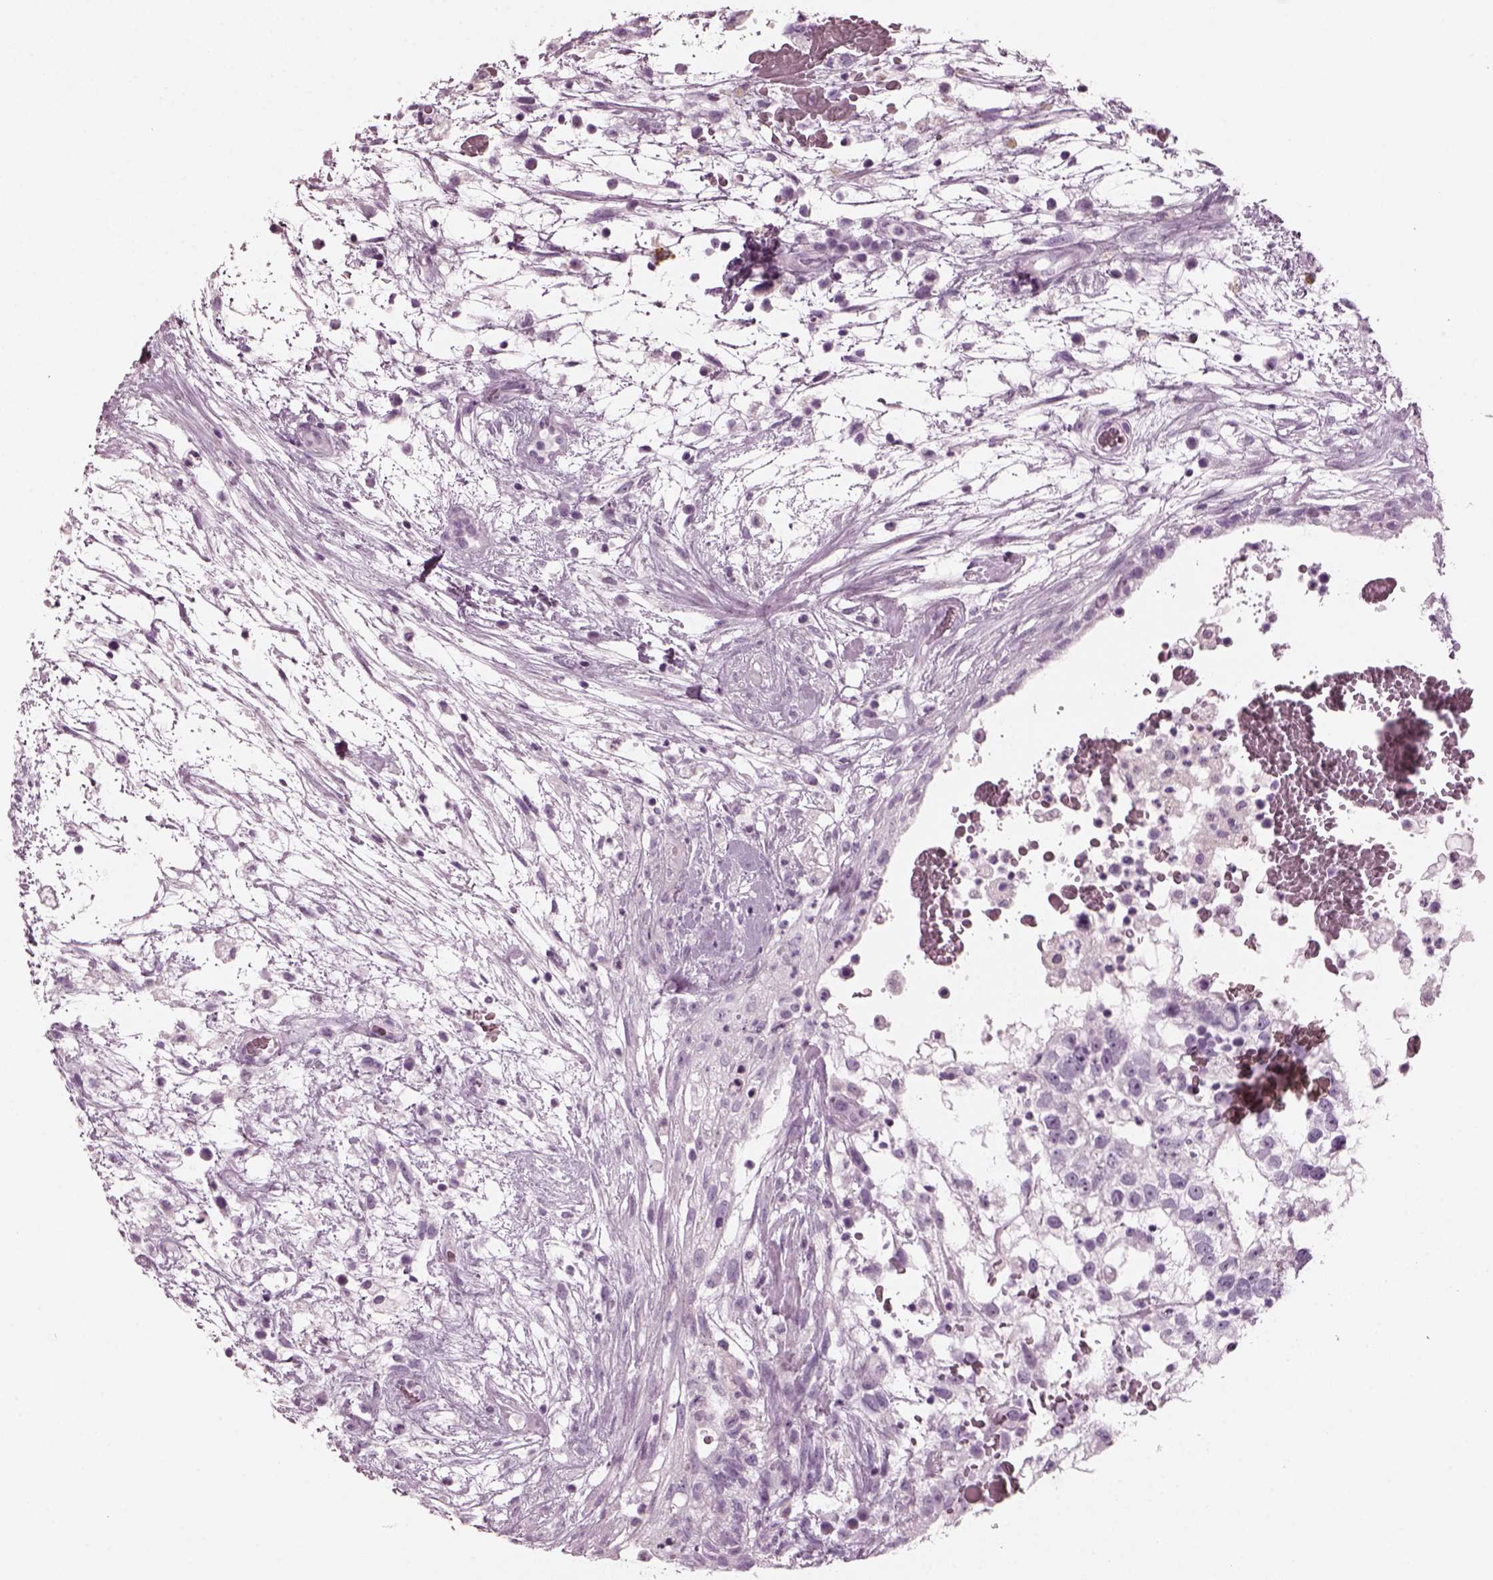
{"staining": {"intensity": "negative", "quantity": "none", "location": "none"}, "tissue": "testis cancer", "cell_type": "Tumor cells", "image_type": "cancer", "snomed": [{"axis": "morphology", "description": "Normal tissue, NOS"}, {"axis": "morphology", "description": "Carcinoma, Embryonal, NOS"}, {"axis": "topography", "description": "Testis"}], "caption": "IHC photomicrograph of neoplastic tissue: embryonal carcinoma (testis) stained with DAB shows no significant protein staining in tumor cells.", "gene": "RCVRN", "patient": {"sex": "male", "age": 32}}